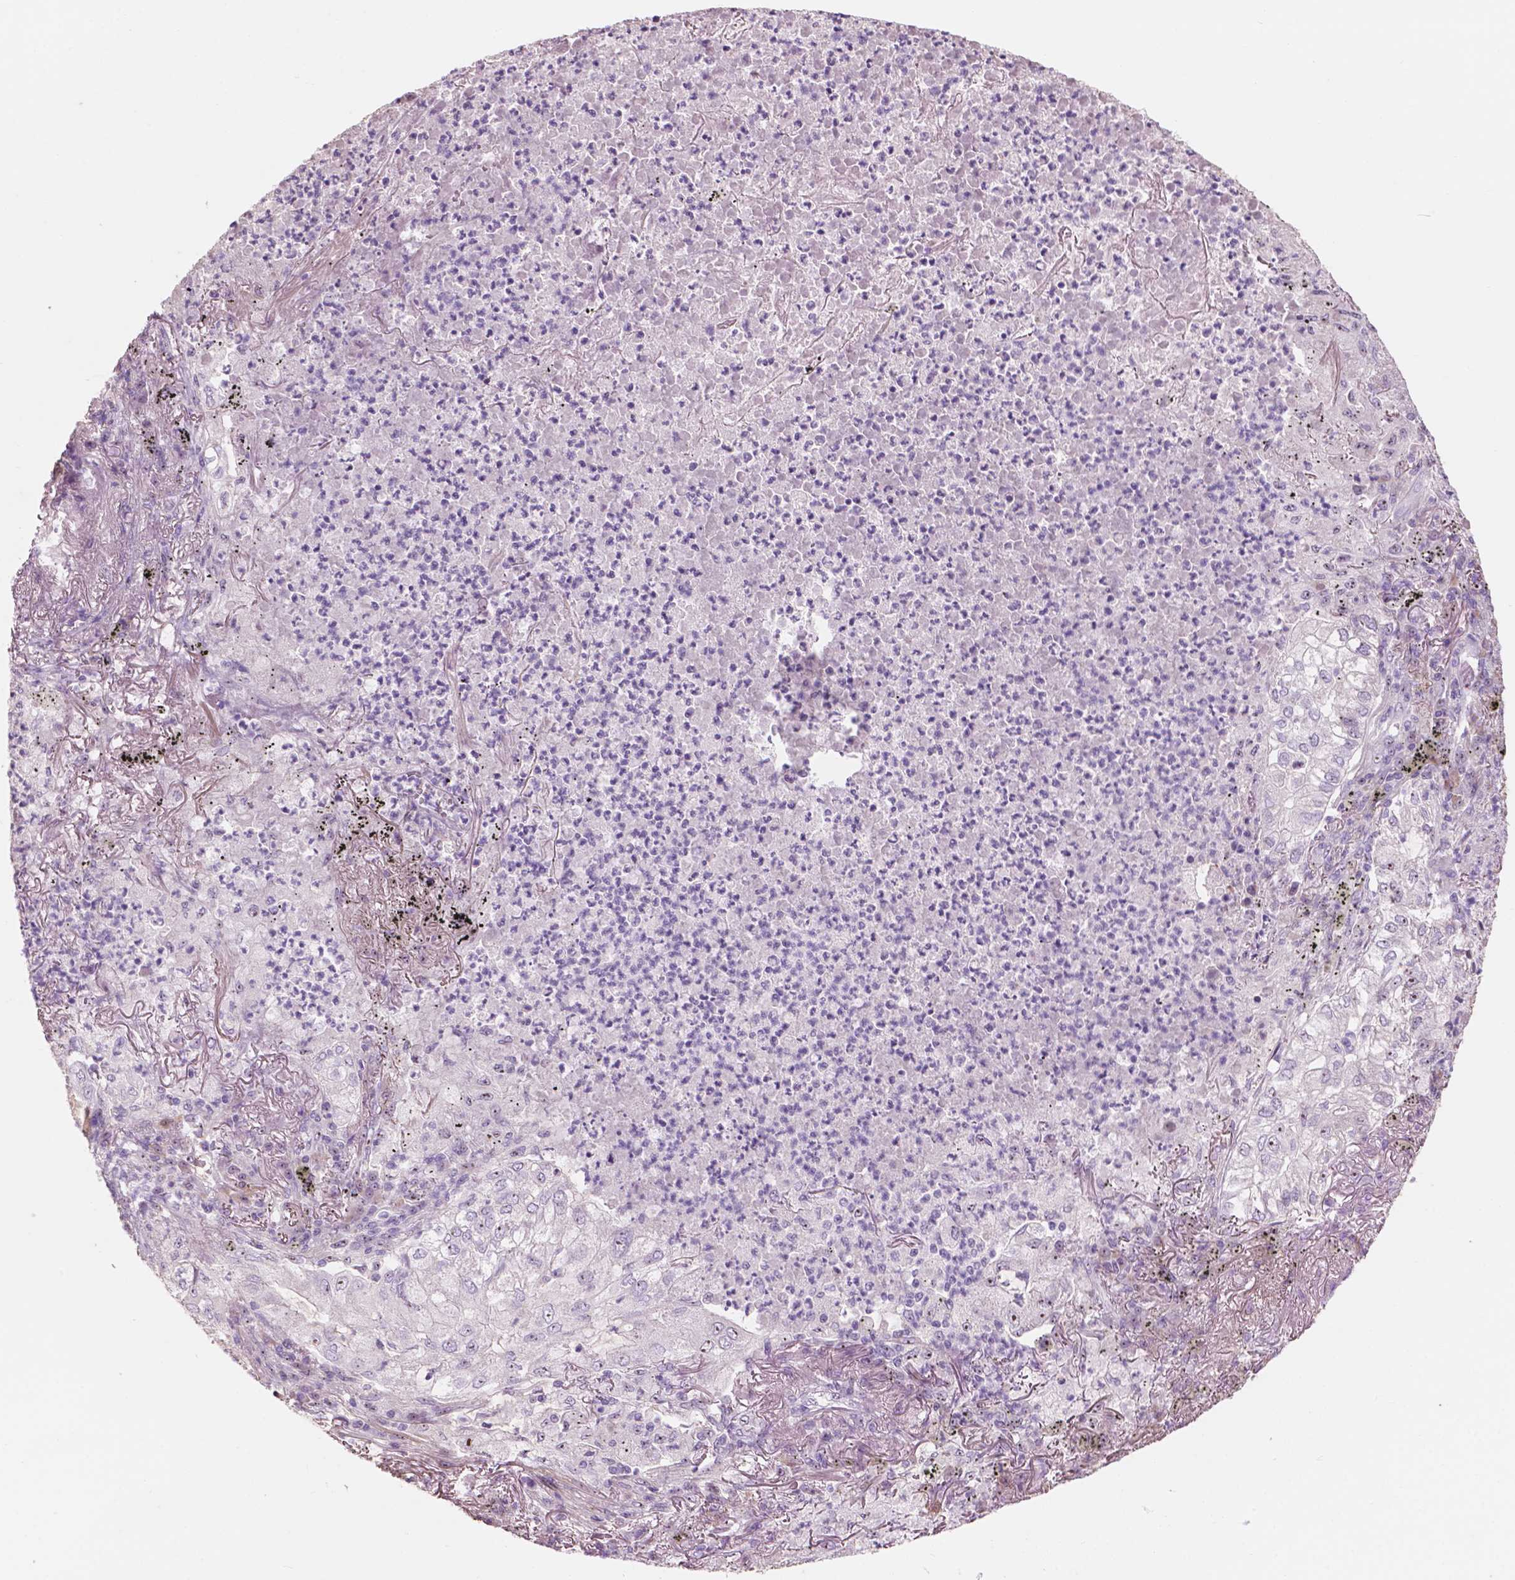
{"staining": {"intensity": "negative", "quantity": "none", "location": "none"}, "tissue": "lung cancer", "cell_type": "Tumor cells", "image_type": "cancer", "snomed": [{"axis": "morphology", "description": "Adenocarcinoma, NOS"}, {"axis": "topography", "description": "Lung"}], "caption": "Lung cancer was stained to show a protein in brown. There is no significant staining in tumor cells. (DAB (3,3'-diaminobenzidine) IHC visualized using brightfield microscopy, high magnification).", "gene": "ZNF853", "patient": {"sex": "female", "age": 73}}